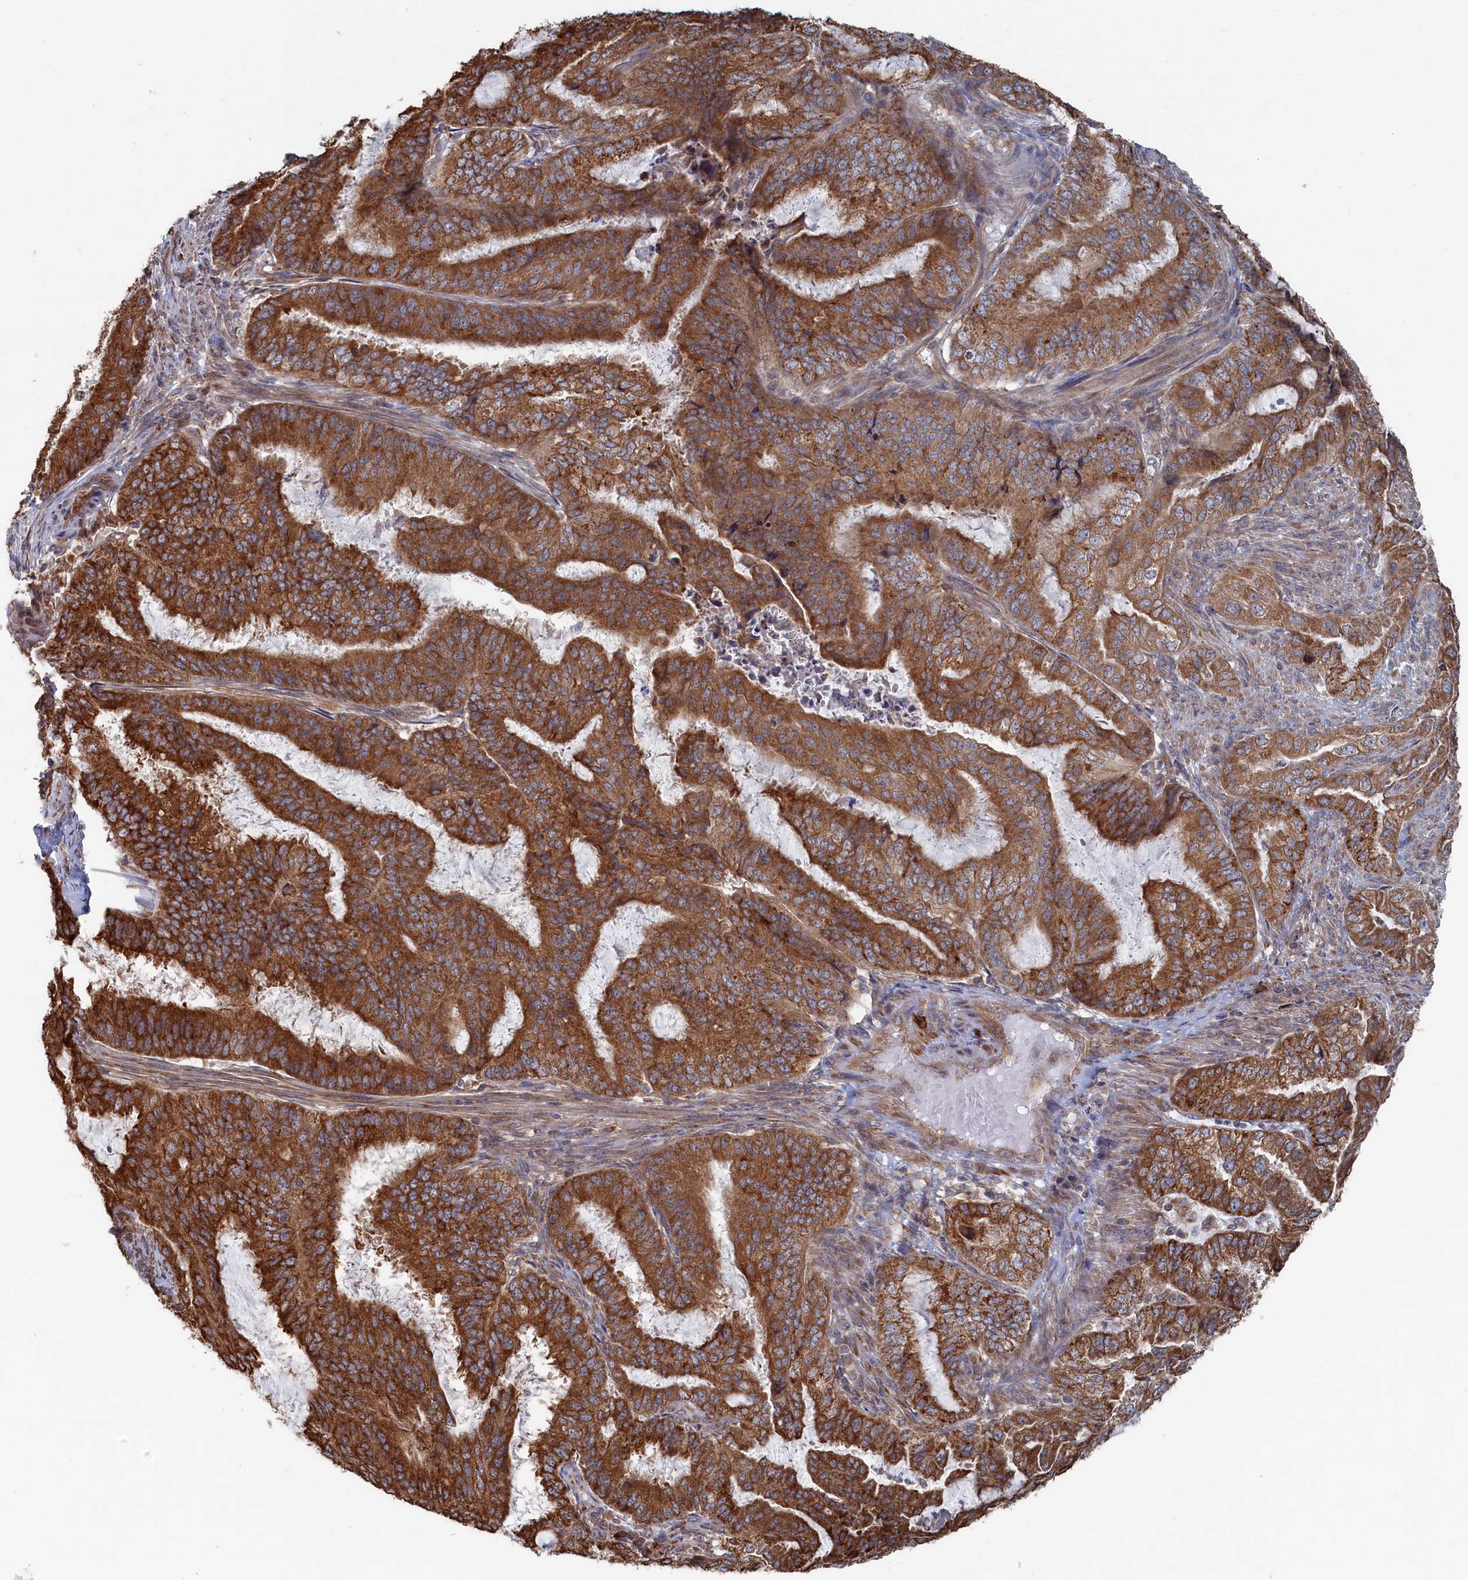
{"staining": {"intensity": "strong", "quantity": ">75%", "location": "cytoplasmic/membranous"}, "tissue": "endometrial cancer", "cell_type": "Tumor cells", "image_type": "cancer", "snomed": [{"axis": "morphology", "description": "Adenocarcinoma, NOS"}, {"axis": "topography", "description": "Endometrium"}], "caption": "Protein expression analysis of endometrial adenocarcinoma shows strong cytoplasmic/membranous expression in approximately >75% of tumor cells.", "gene": "BPIFB6", "patient": {"sex": "female", "age": 51}}